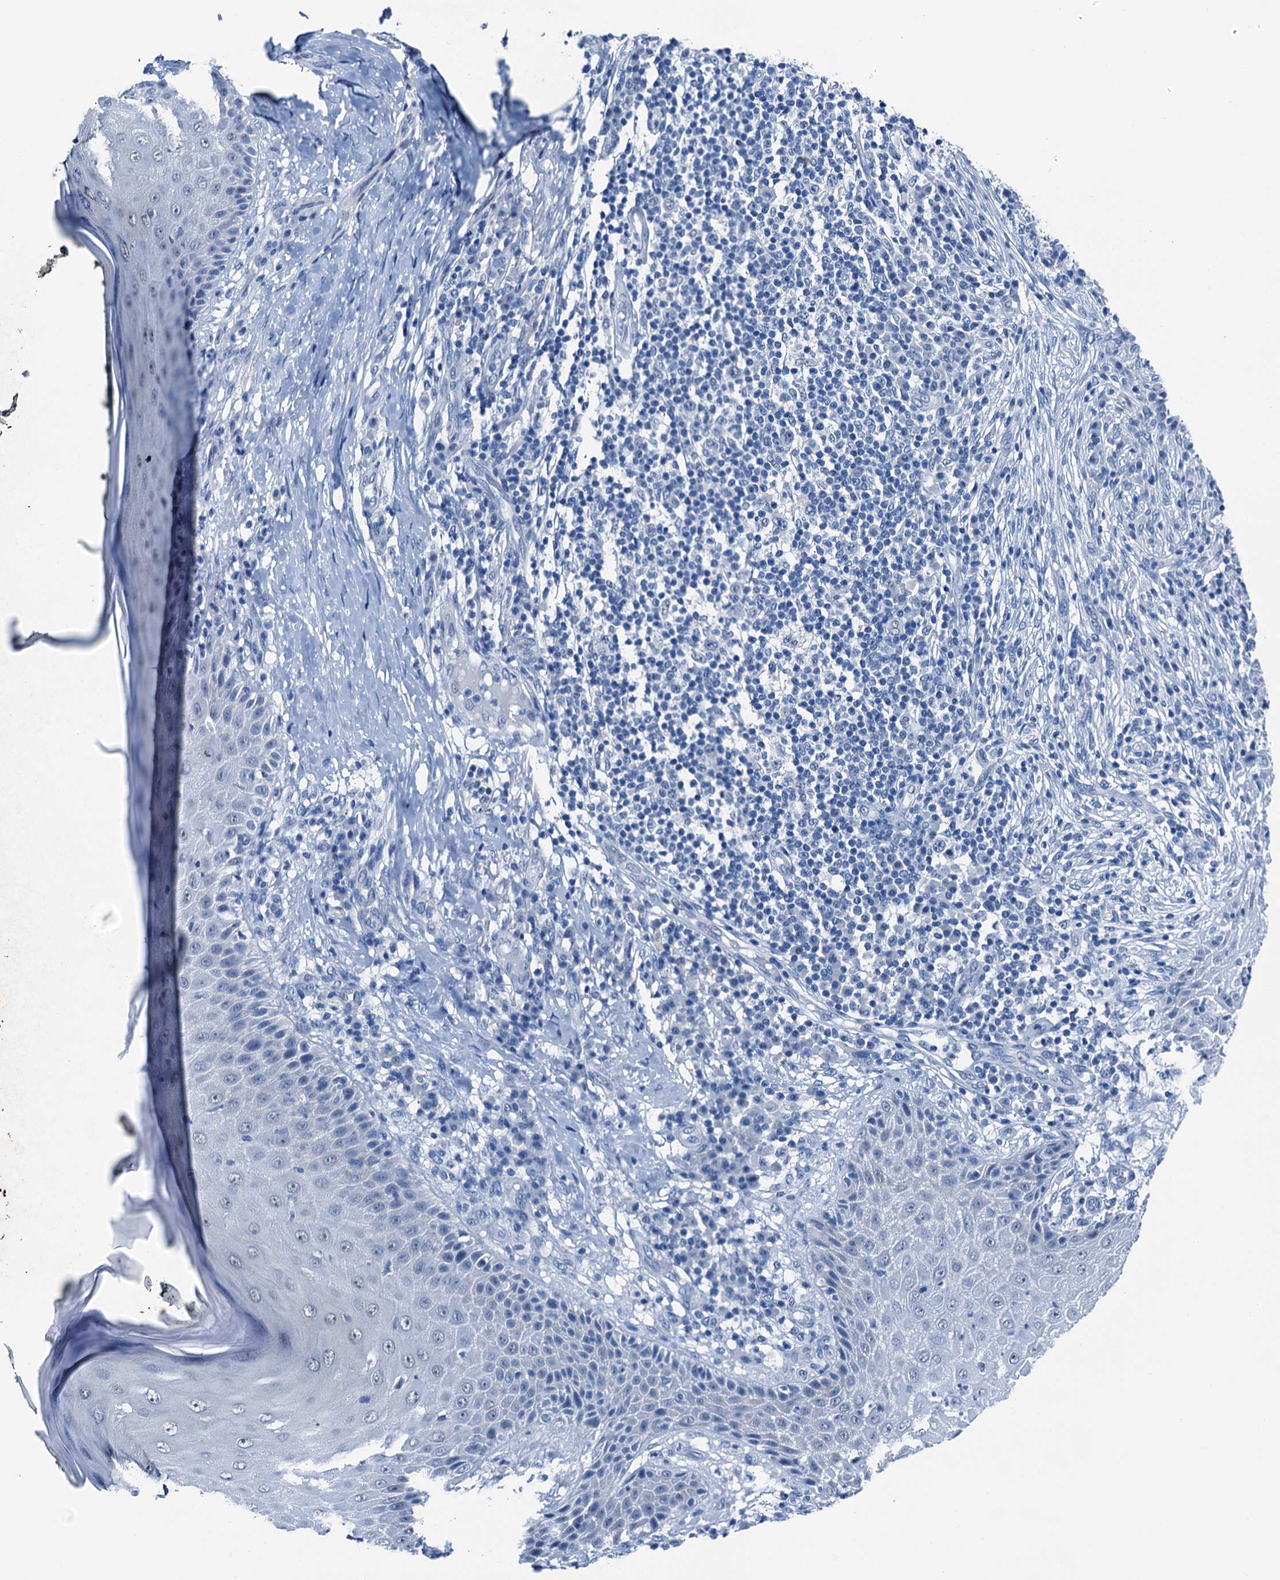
{"staining": {"intensity": "negative", "quantity": "none", "location": "none"}, "tissue": "skin cancer", "cell_type": "Tumor cells", "image_type": "cancer", "snomed": [{"axis": "morphology", "description": "Basal cell carcinoma"}, {"axis": "topography", "description": "Skin"}], "caption": "Protein analysis of basal cell carcinoma (skin) demonstrates no significant positivity in tumor cells. (DAB (3,3'-diaminobenzidine) IHC with hematoxylin counter stain).", "gene": "CBLN3", "patient": {"sex": "female", "age": 65}}